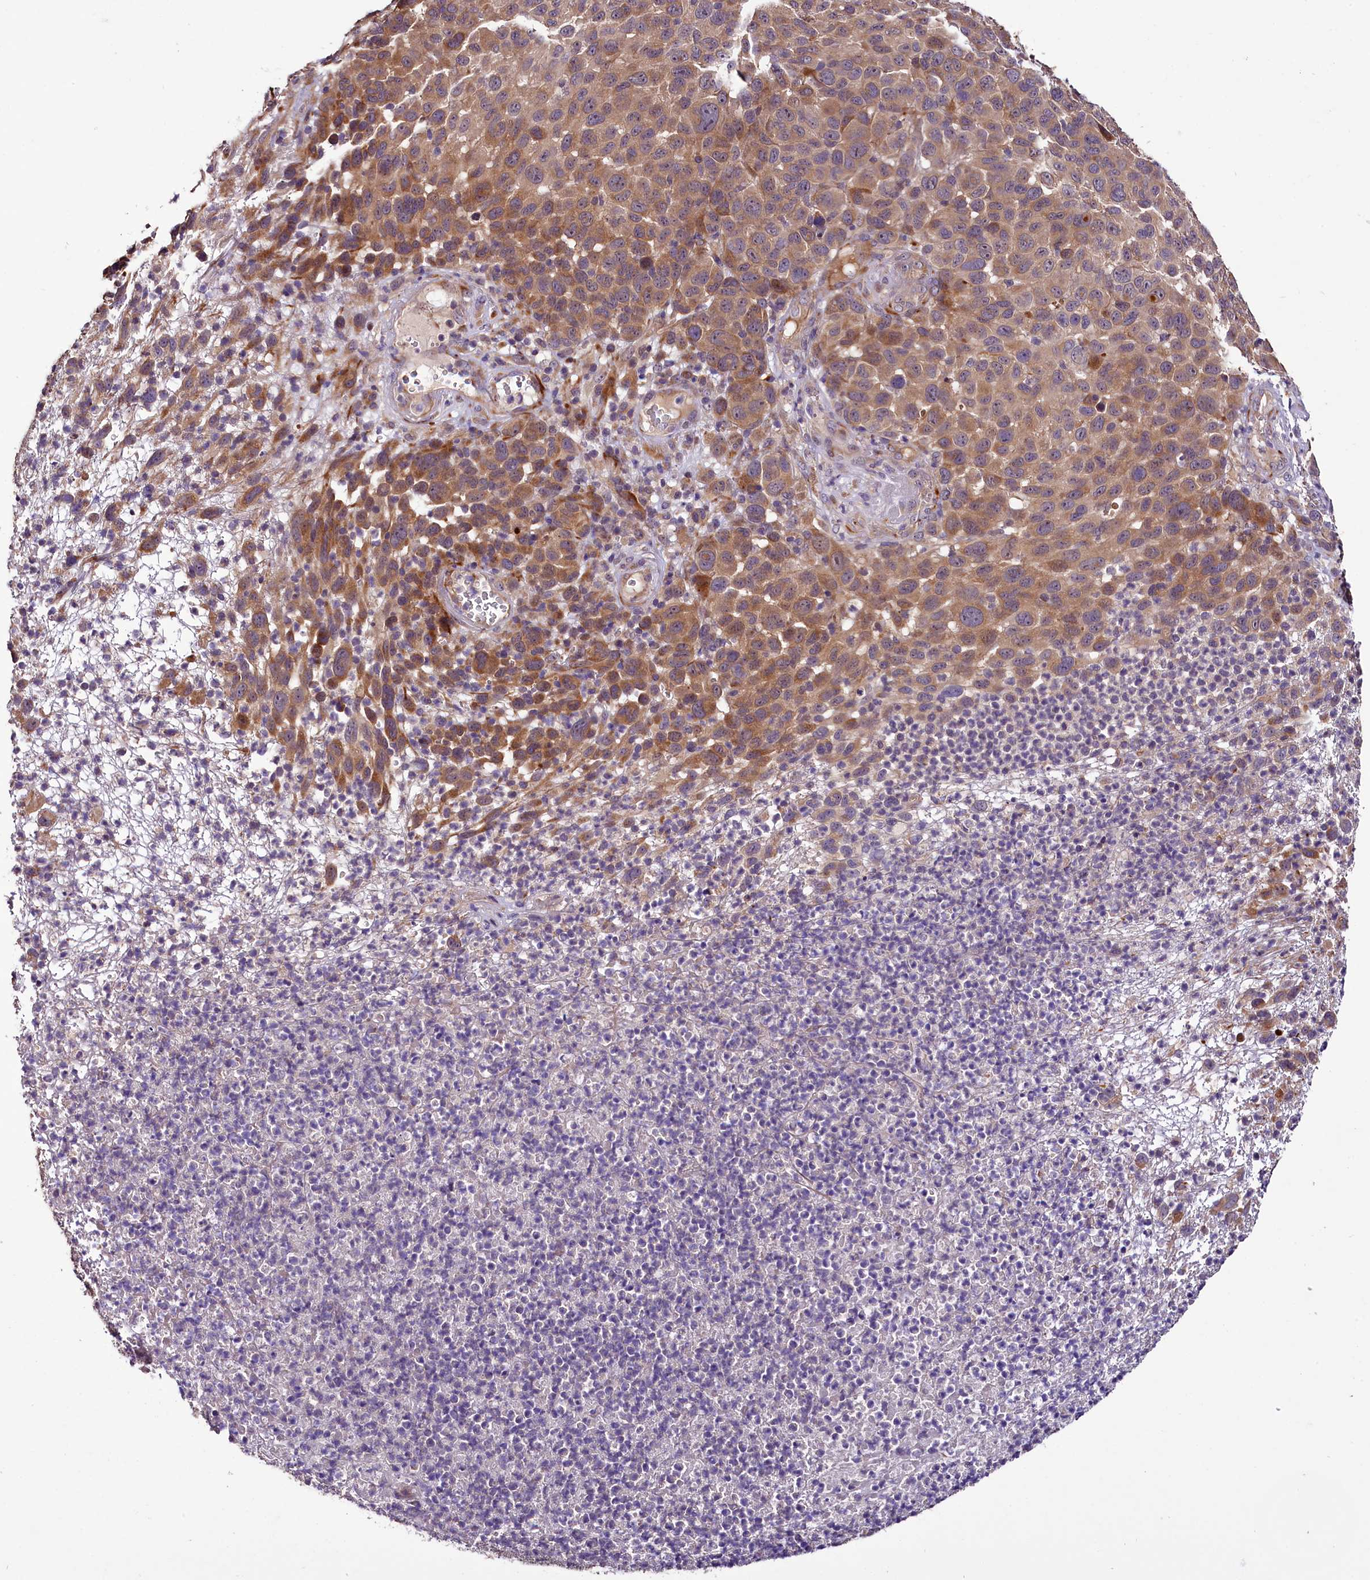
{"staining": {"intensity": "moderate", "quantity": ">75%", "location": "cytoplasmic/membranous"}, "tissue": "melanoma", "cell_type": "Tumor cells", "image_type": "cancer", "snomed": [{"axis": "morphology", "description": "Malignant melanoma, NOS"}, {"axis": "topography", "description": "Skin"}], "caption": "Immunohistochemical staining of melanoma demonstrates moderate cytoplasmic/membranous protein positivity in approximately >75% of tumor cells.", "gene": "RPUSD2", "patient": {"sex": "male", "age": 49}}